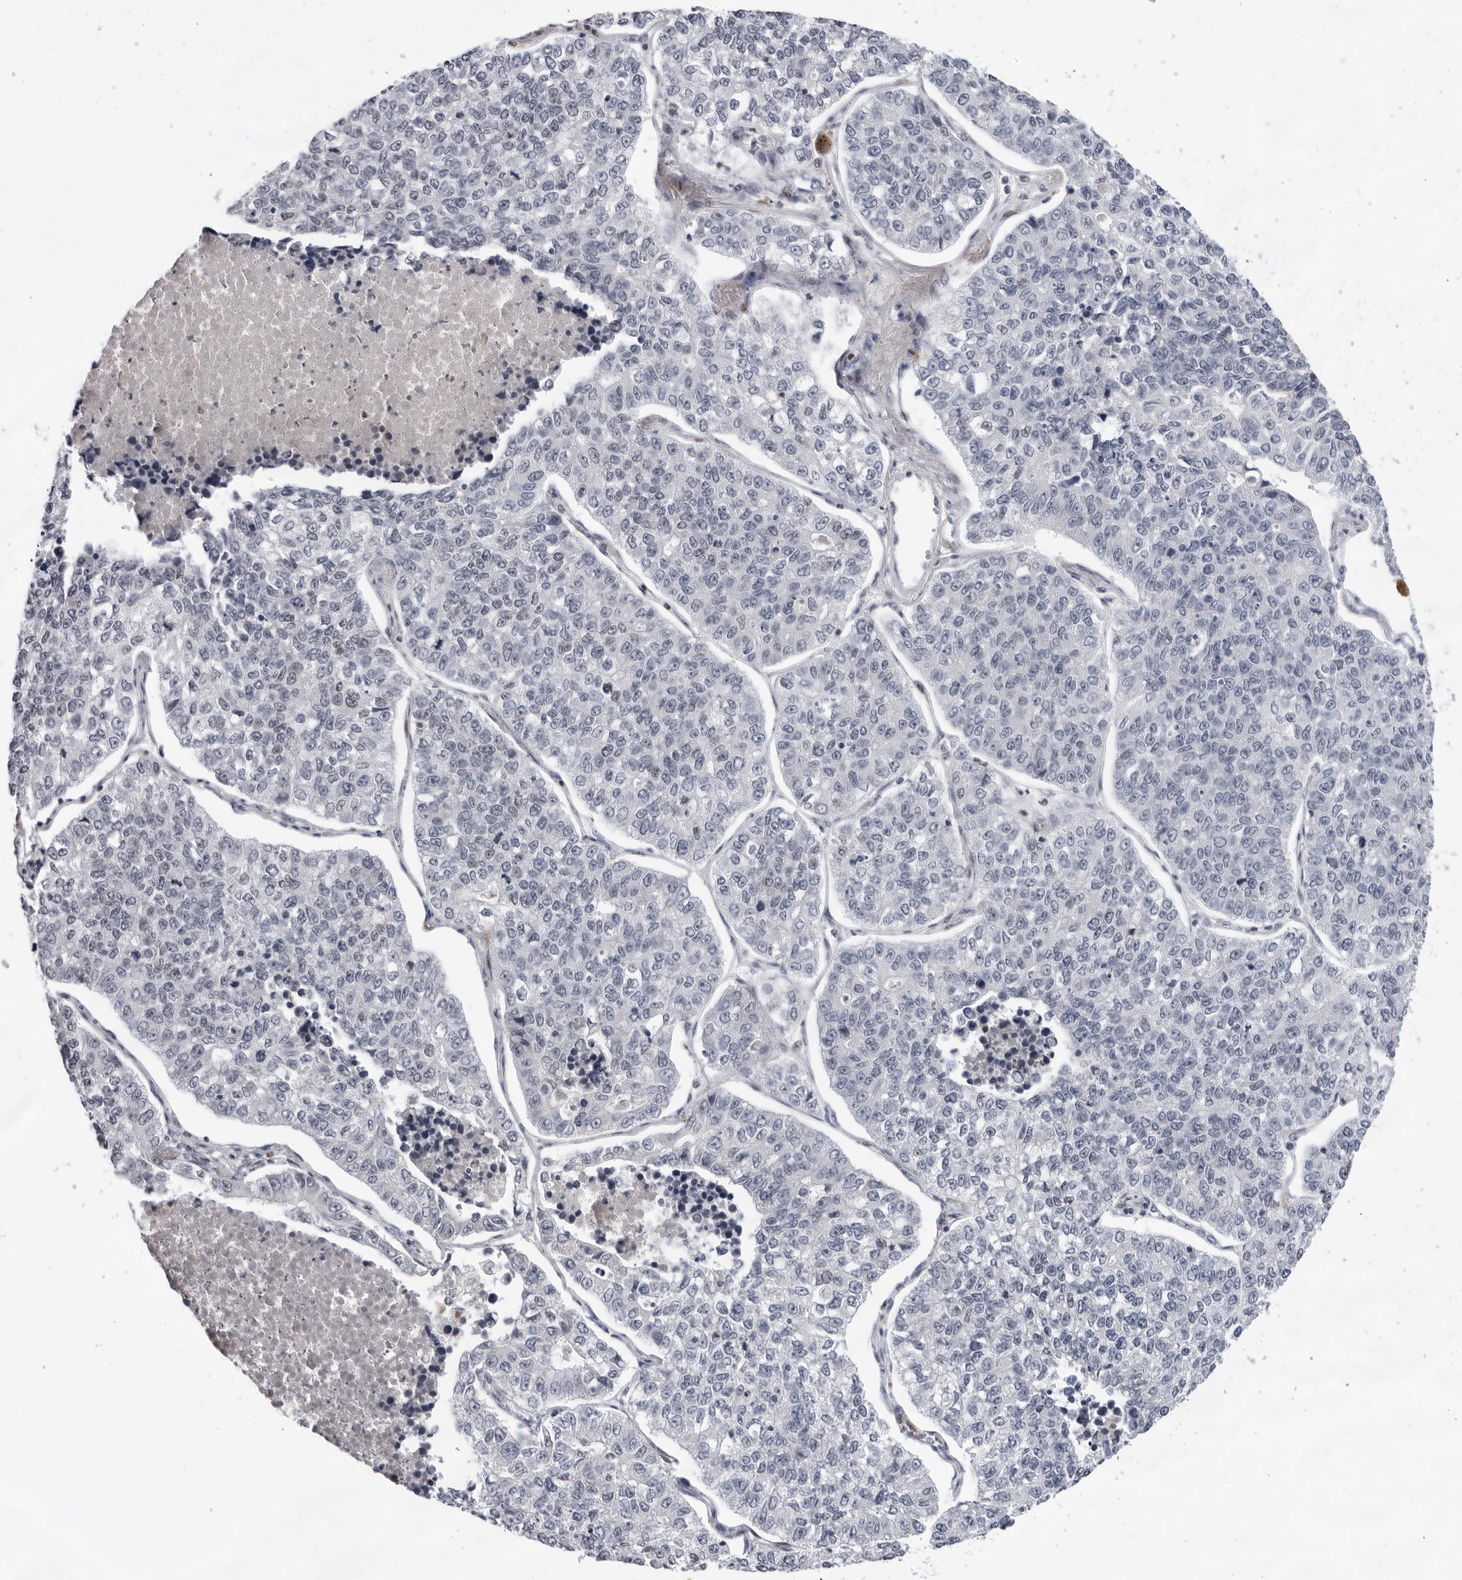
{"staining": {"intensity": "negative", "quantity": "none", "location": "none"}, "tissue": "lung cancer", "cell_type": "Tumor cells", "image_type": "cancer", "snomed": [{"axis": "morphology", "description": "Adenocarcinoma, NOS"}, {"axis": "topography", "description": "Lung"}], "caption": "Micrograph shows no protein staining in tumor cells of lung cancer tissue.", "gene": "OGG1", "patient": {"sex": "male", "age": 49}}